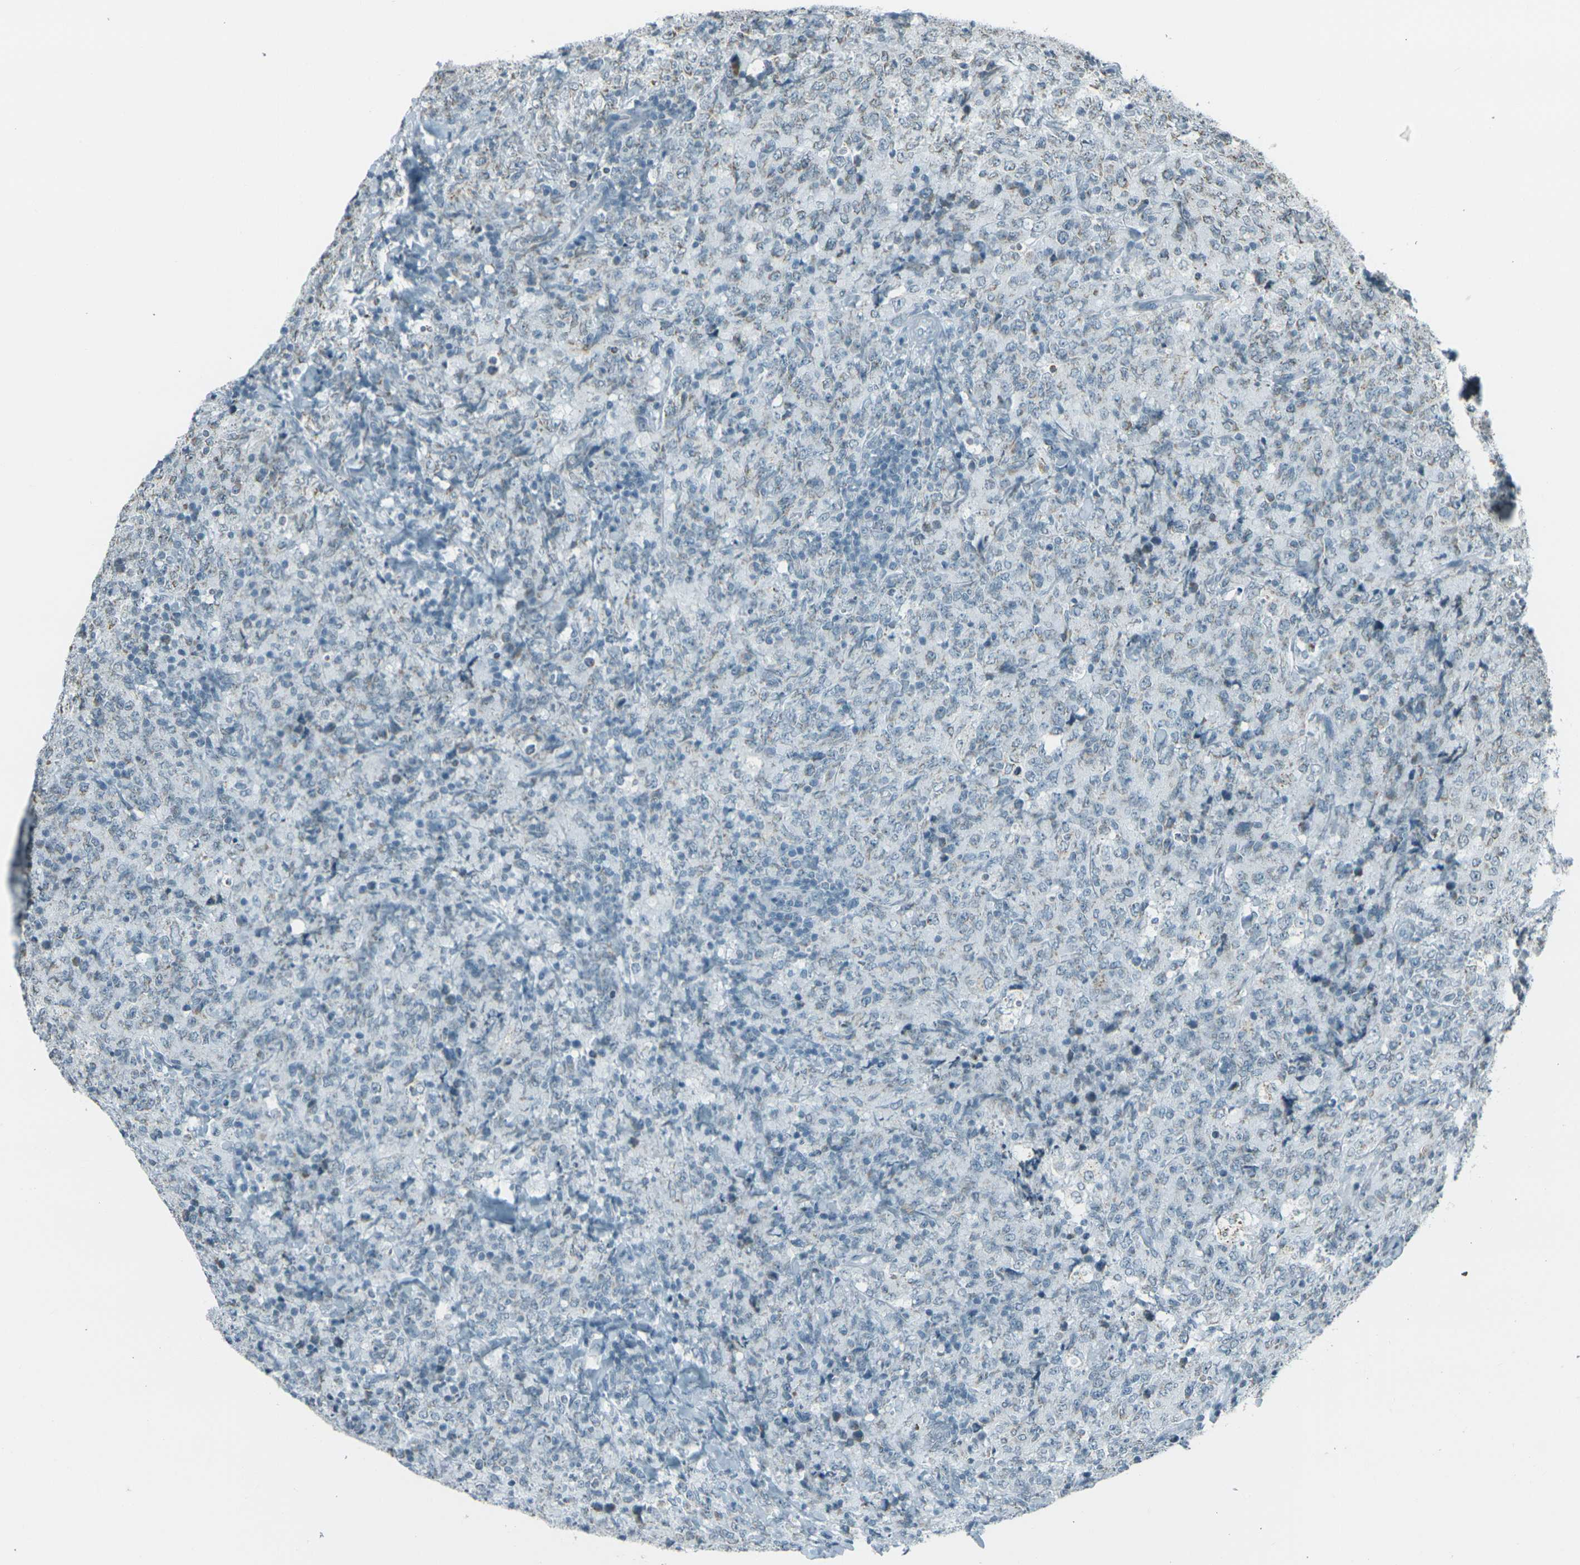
{"staining": {"intensity": "weak", "quantity": "<25%", "location": "cytoplasmic/membranous"}, "tissue": "lymphoma", "cell_type": "Tumor cells", "image_type": "cancer", "snomed": [{"axis": "morphology", "description": "Malignant lymphoma, non-Hodgkin's type, High grade"}, {"axis": "topography", "description": "Tonsil"}], "caption": "A high-resolution image shows immunohistochemistry (IHC) staining of lymphoma, which exhibits no significant expression in tumor cells. (Brightfield microscopy of DAB immunohistochemistry (IHC) at high magnification).", "gene": "H2BC1", "patient": {"sex": "female", "age": 36}}